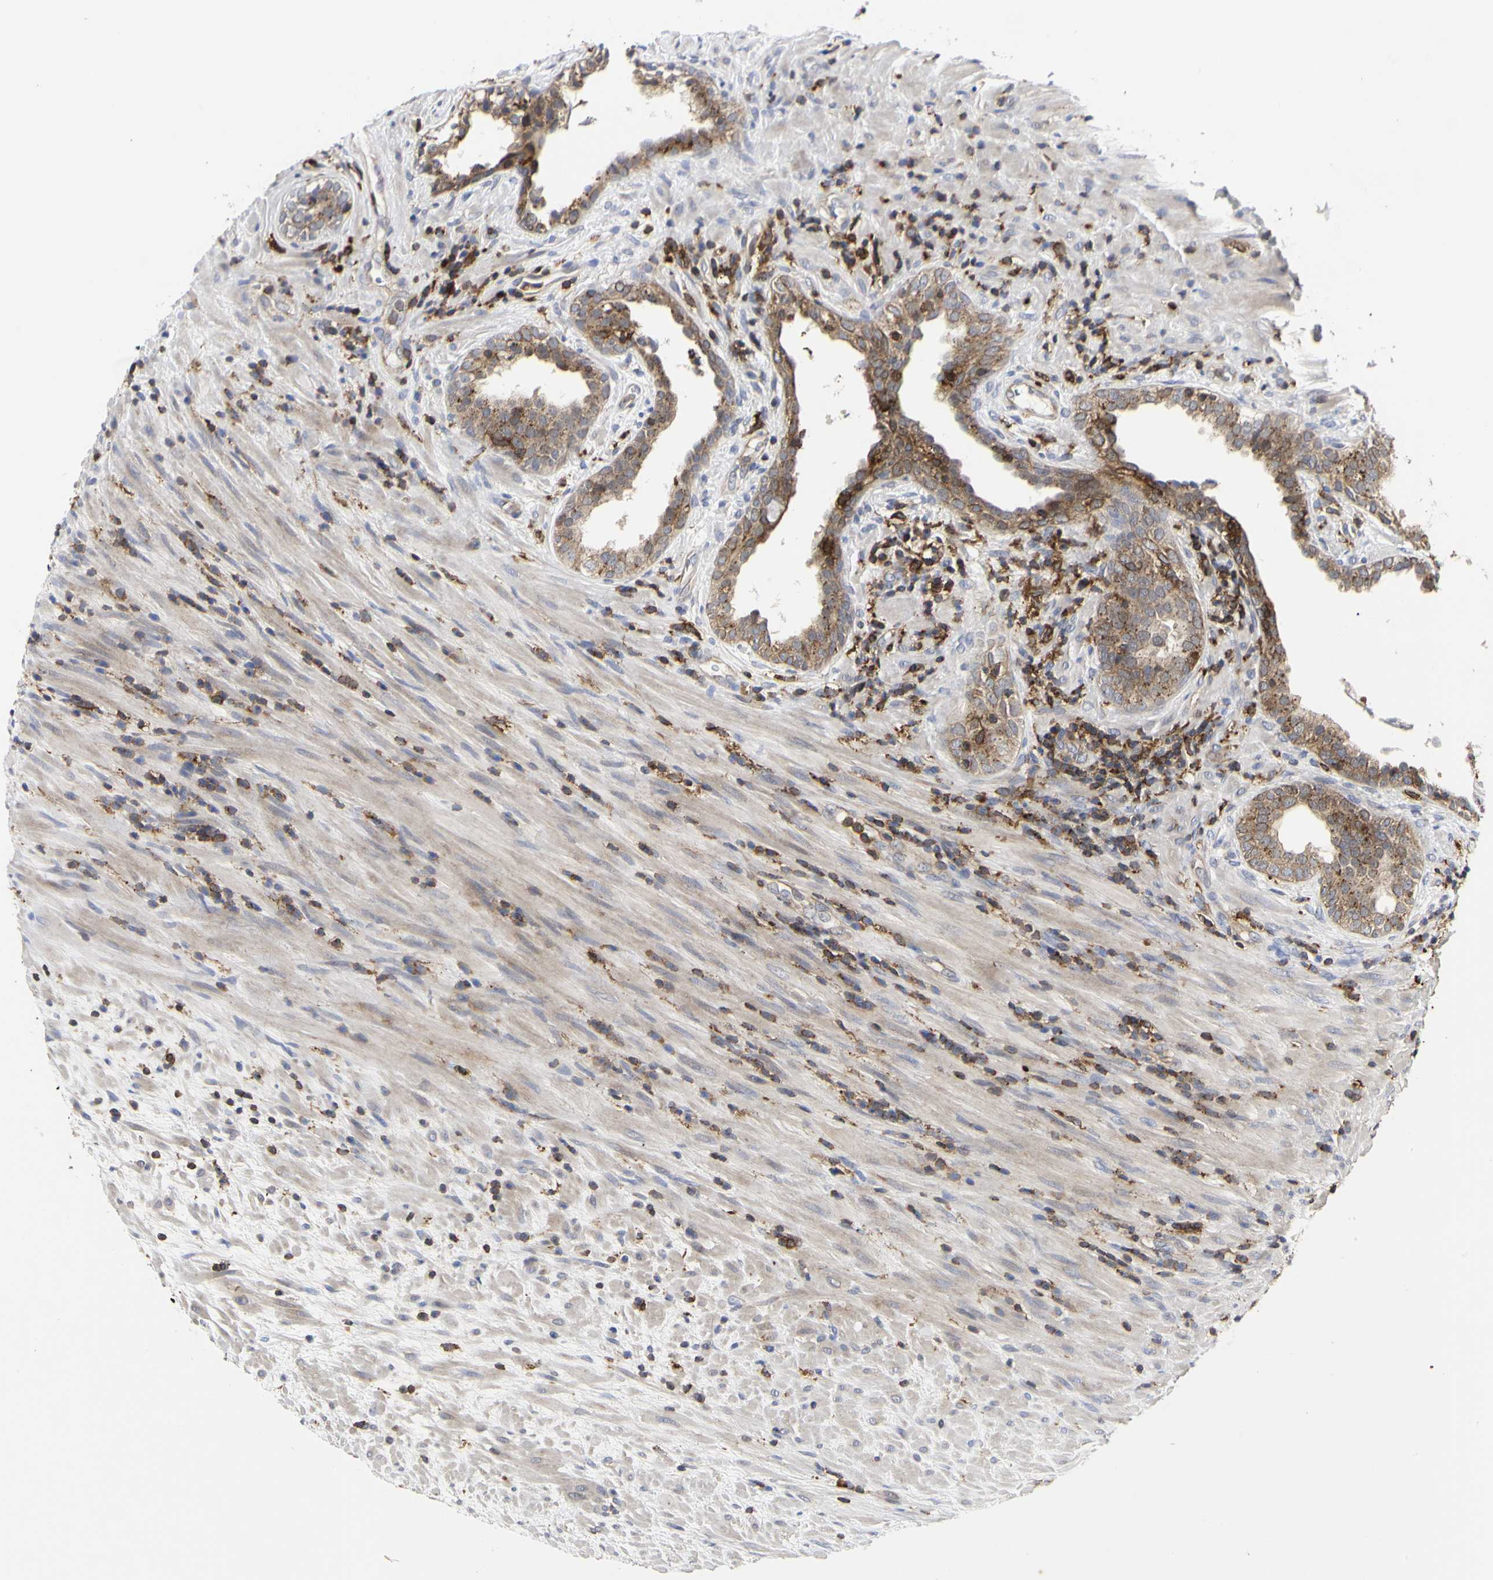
{"staining": {"intensity": "moderate", "quantity": "25%-75%", "location": "cytoplasmic/membranous,nuclear"}, "tissue": "prostate", "cell_type": "Glandular cells", "image_type": "normal", "snomed": [{"axis": "morphology", "description": "Normal tissue, NOS"}, {"axis": "topography", "description": "Prostate"}], "caption": "This micrograph demonstrates immunohistochemistry staining of unremarkable human prostate, with medium moderate cytoplasmic/membranous,nuclear expression in approximately 25%-75% of glandular cells.", "gene": "NAPG", "patient": {"sex": "male", "age": 76}}